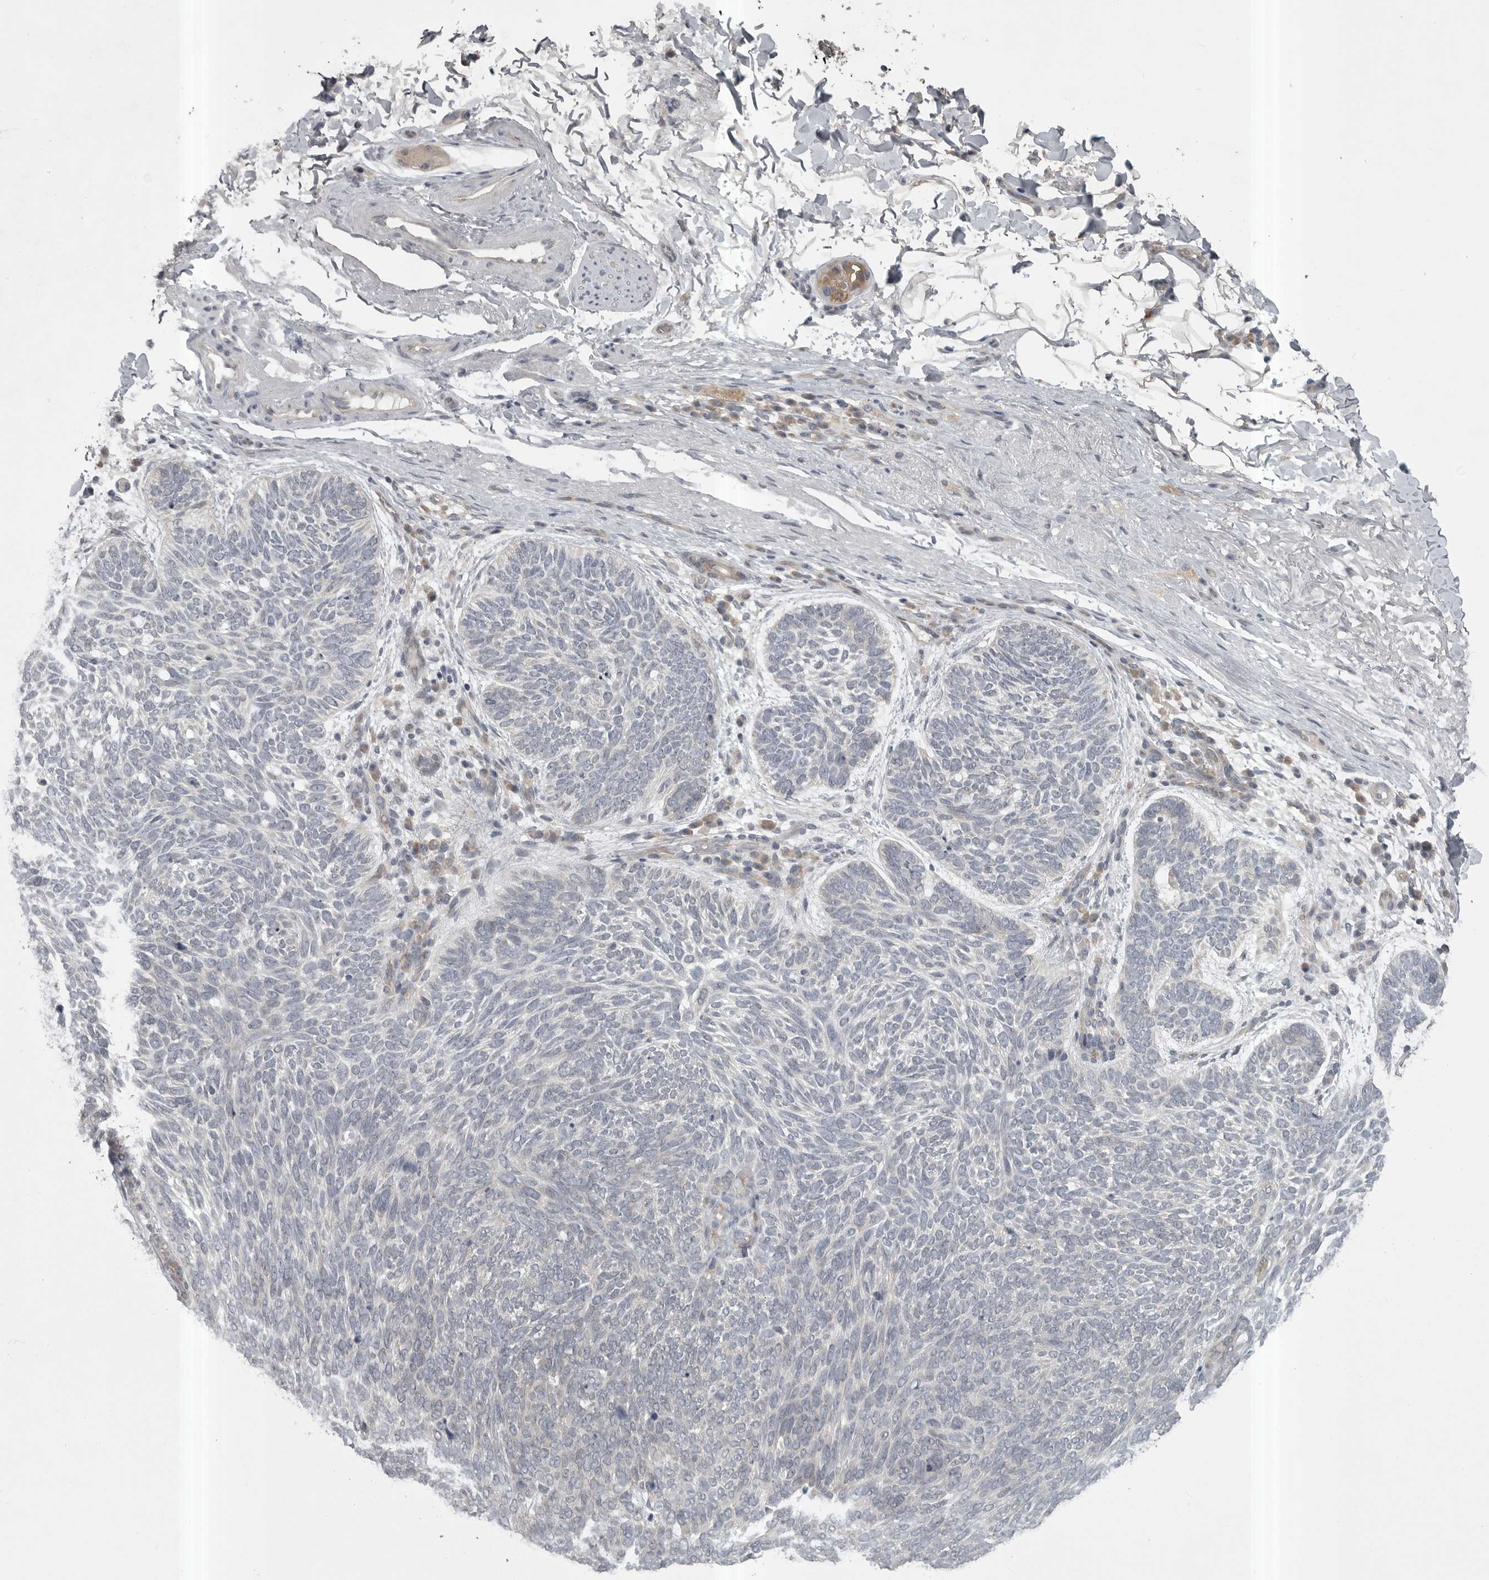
{"staining": {"intensity": "negative", "quantity": "none", "location": "none"}, "tissue": "skin cancer", "cell_type": "Tumor cells", "image_type": "cancer", "snomed": [{"axis": "morphology", "description": "Basal cell carcinoma"}, {"axis": "topography", "description": "Skin"}], "caption": "This micrograph is of basal cell carcinoma (skin) stained with IHC to label a protein in brown with the nuclei are counter-stained blue. There is no staining in tumor cells.", "gene": "PHF13", "patient": {"sex": "female", "age": 85}}